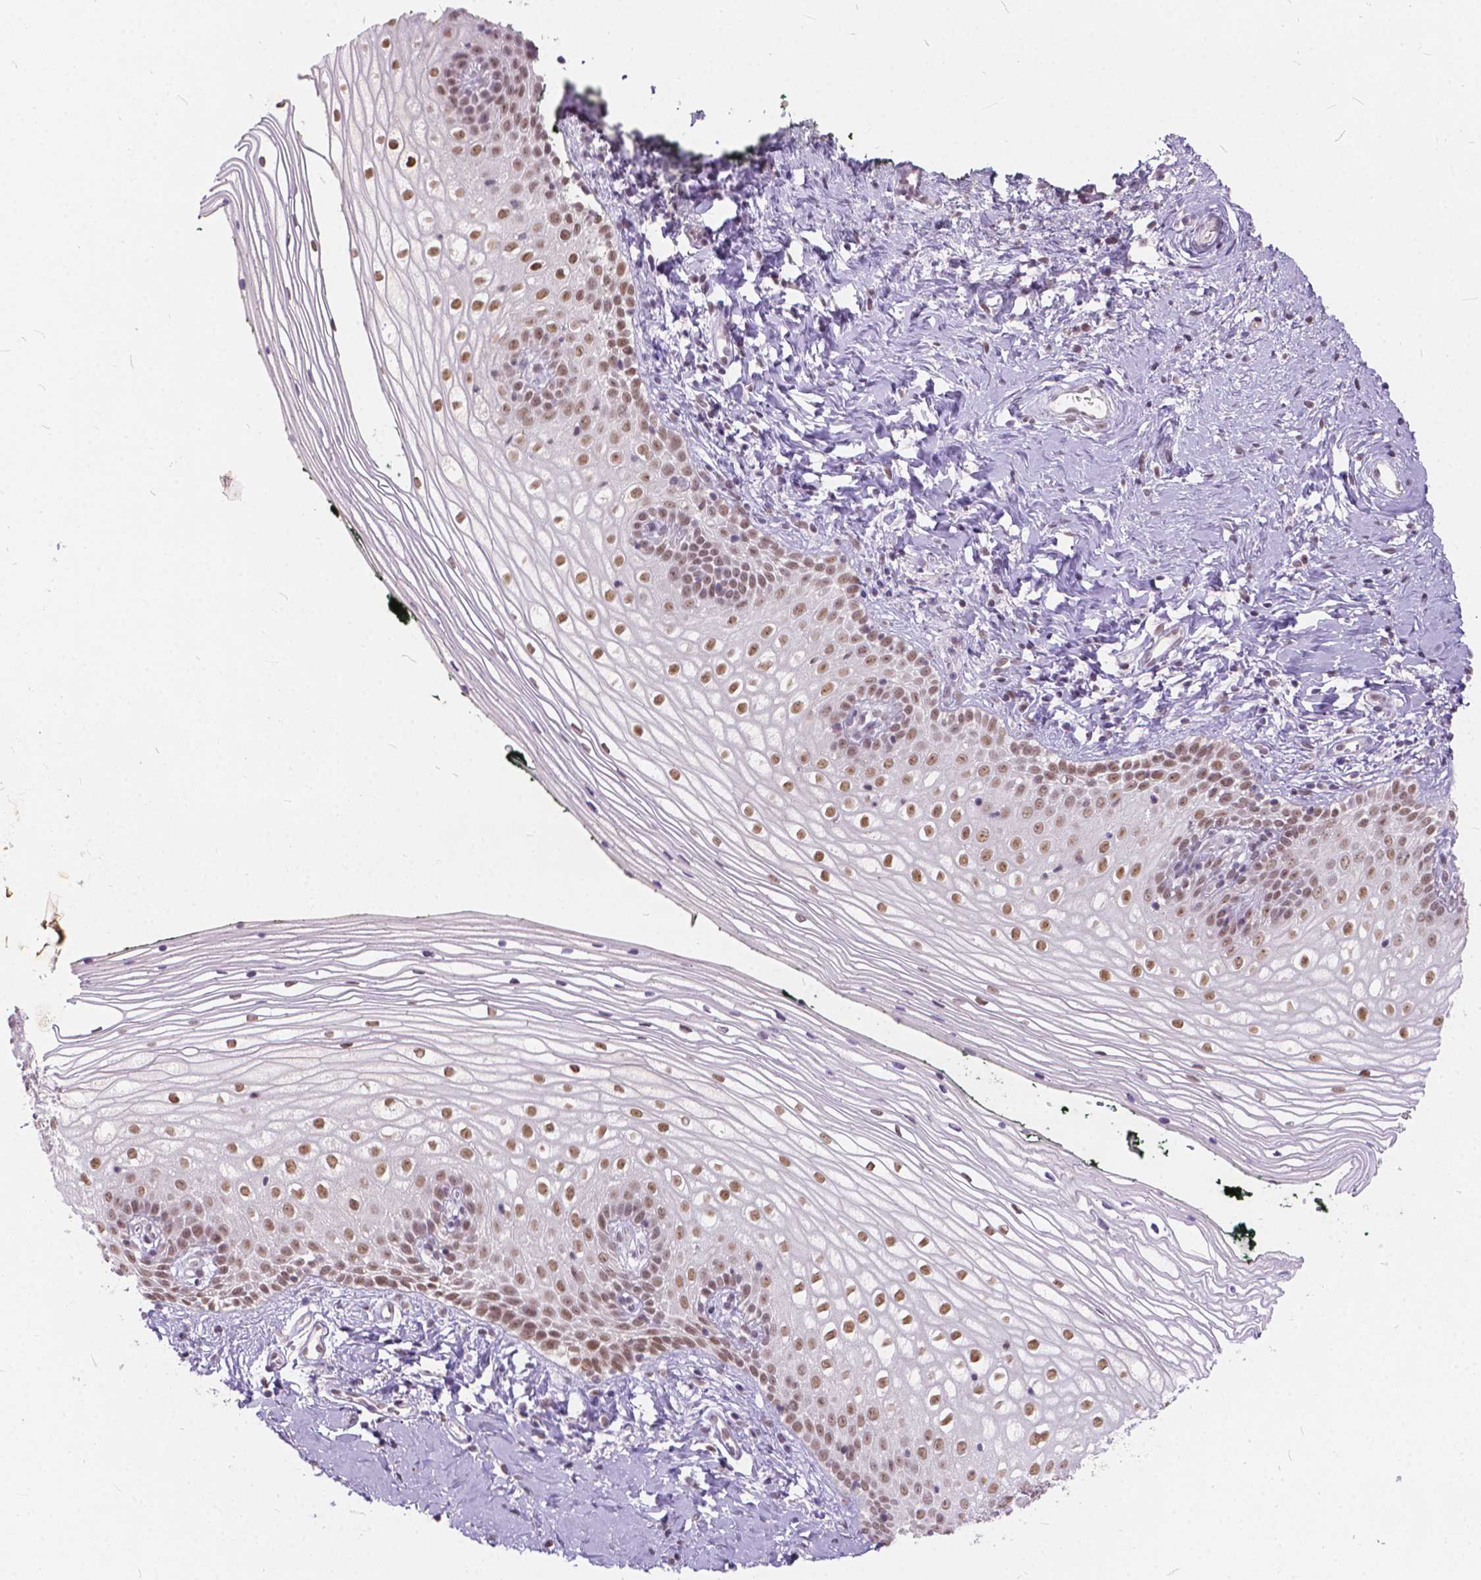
{"staining": {"intensity": "moderate", "quantity": ">75%", "location": "nuclear"}, "tissue": "vagina", "cell_type": "Squamous epithelial cells", "image_type": "normal", "snomed": [{"axis": "morphology", "description": "Normal tissue, NOS"}, {"axis": "topography", "description": "Vagina"}], "caption": "IHC of unremarkable human vagina exhibits medium levels of moderate nuclear staining in approximately >75% of squamous epithelial cells. The protein is shown in brown color, while the nuclei are stained blue.", "gene": "FAM53A", "patient": {"sex": "female", "age": 47}}